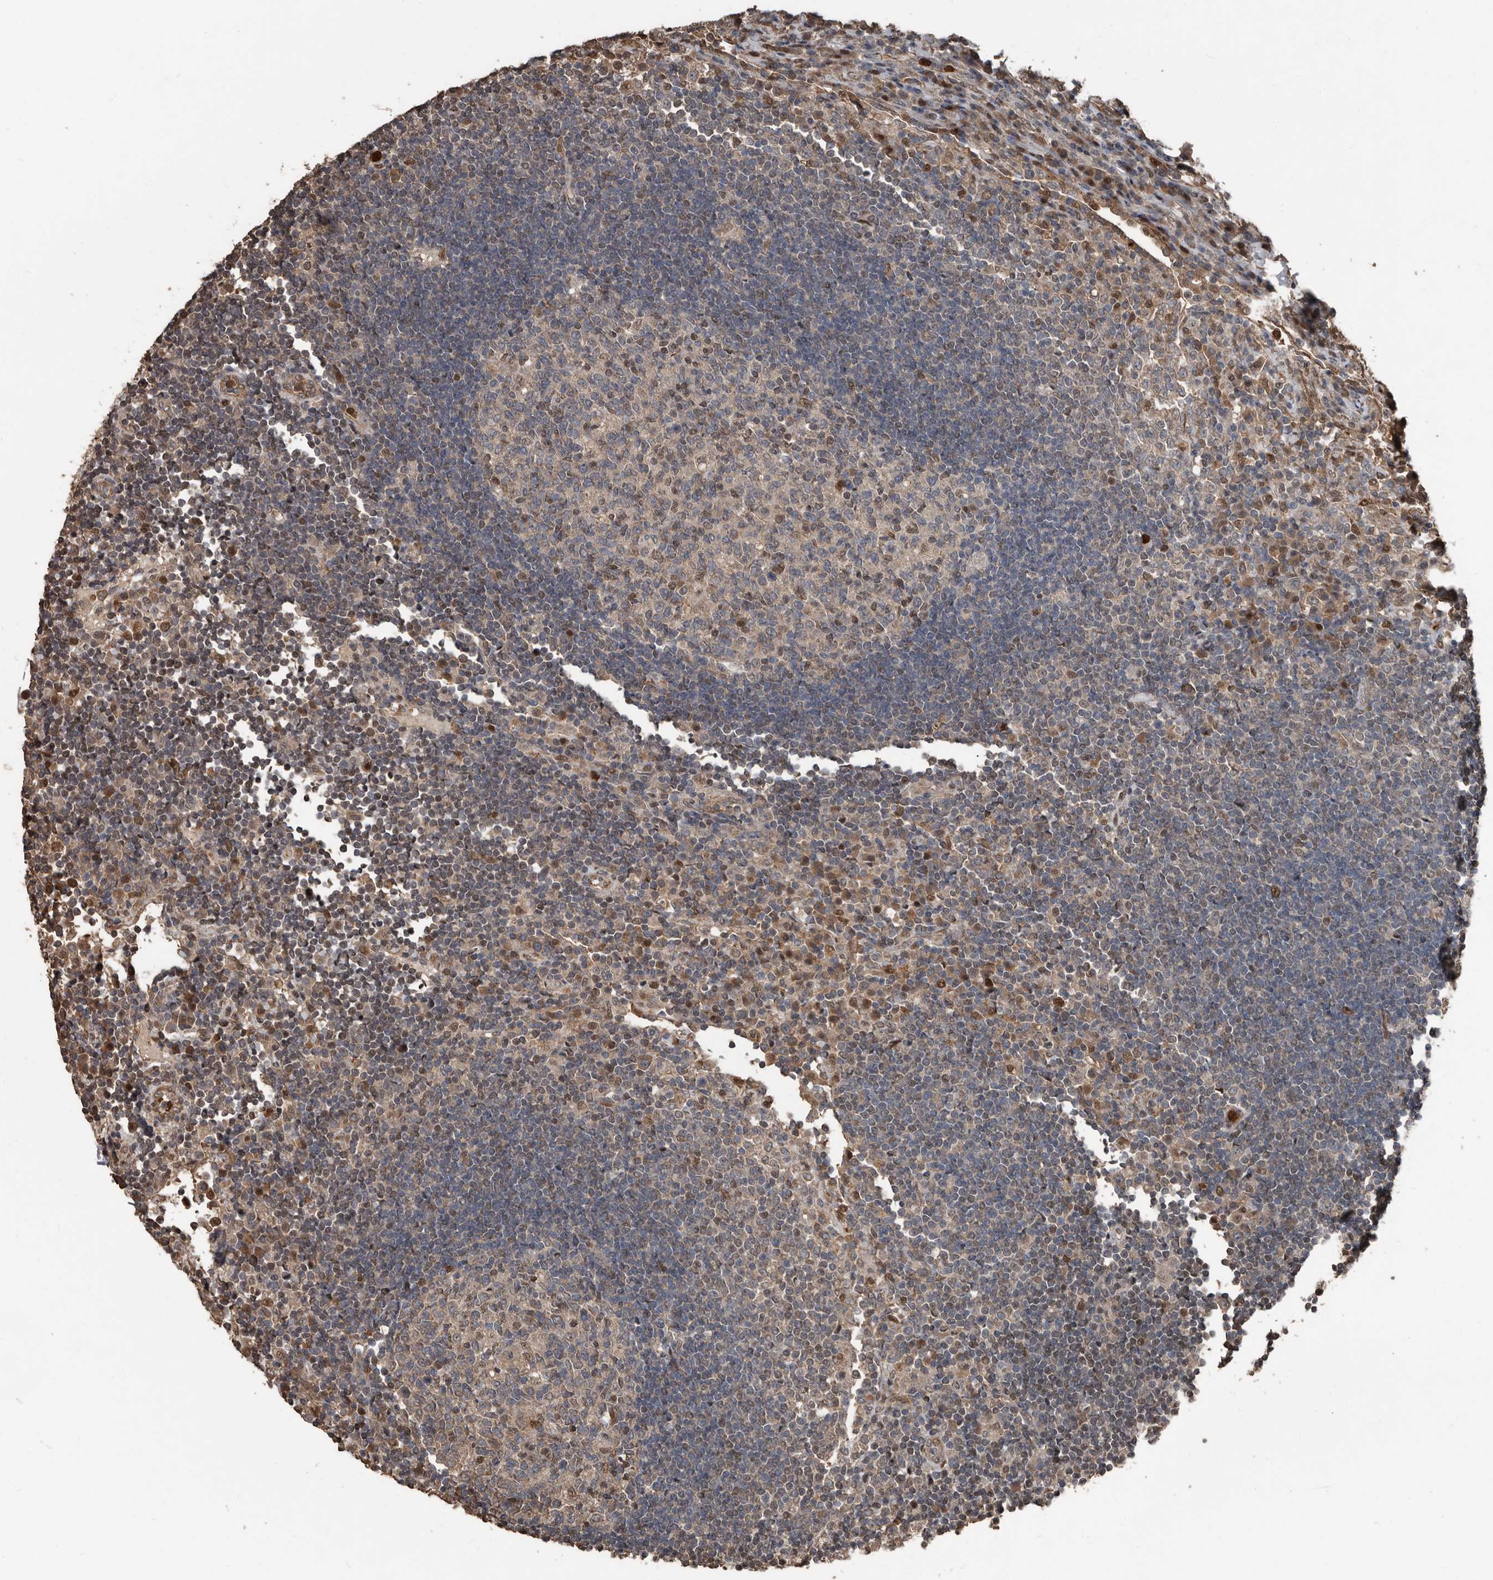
{"staining": {"intensity": "moderate", "quantity": "<25%", "location": "cytoplasmic/membranous,nuclear"}, "tissue": "lymph node", "cell_type": "Germinal center cells", "image_type": "normal", "snomed": [{"axis": "morphology", "description": "Normal tissue, NOS"}, {"axis": "topography", "description": "Lymph node"}], "caption": "Immunohistochemistry histopathology image of unremarkable lymph node: human lymph node stained using immunohistochemistry (IHC) demonstrates low levels of moderate protein expression localized specifically in the cytoplasmic/membranous,nuclear of germinal center cells, appearing as a cytoplasmic/membranous,nuclear brown color.", "gene": "FSBP", "patient": {"sex": "female", "age": 53}}